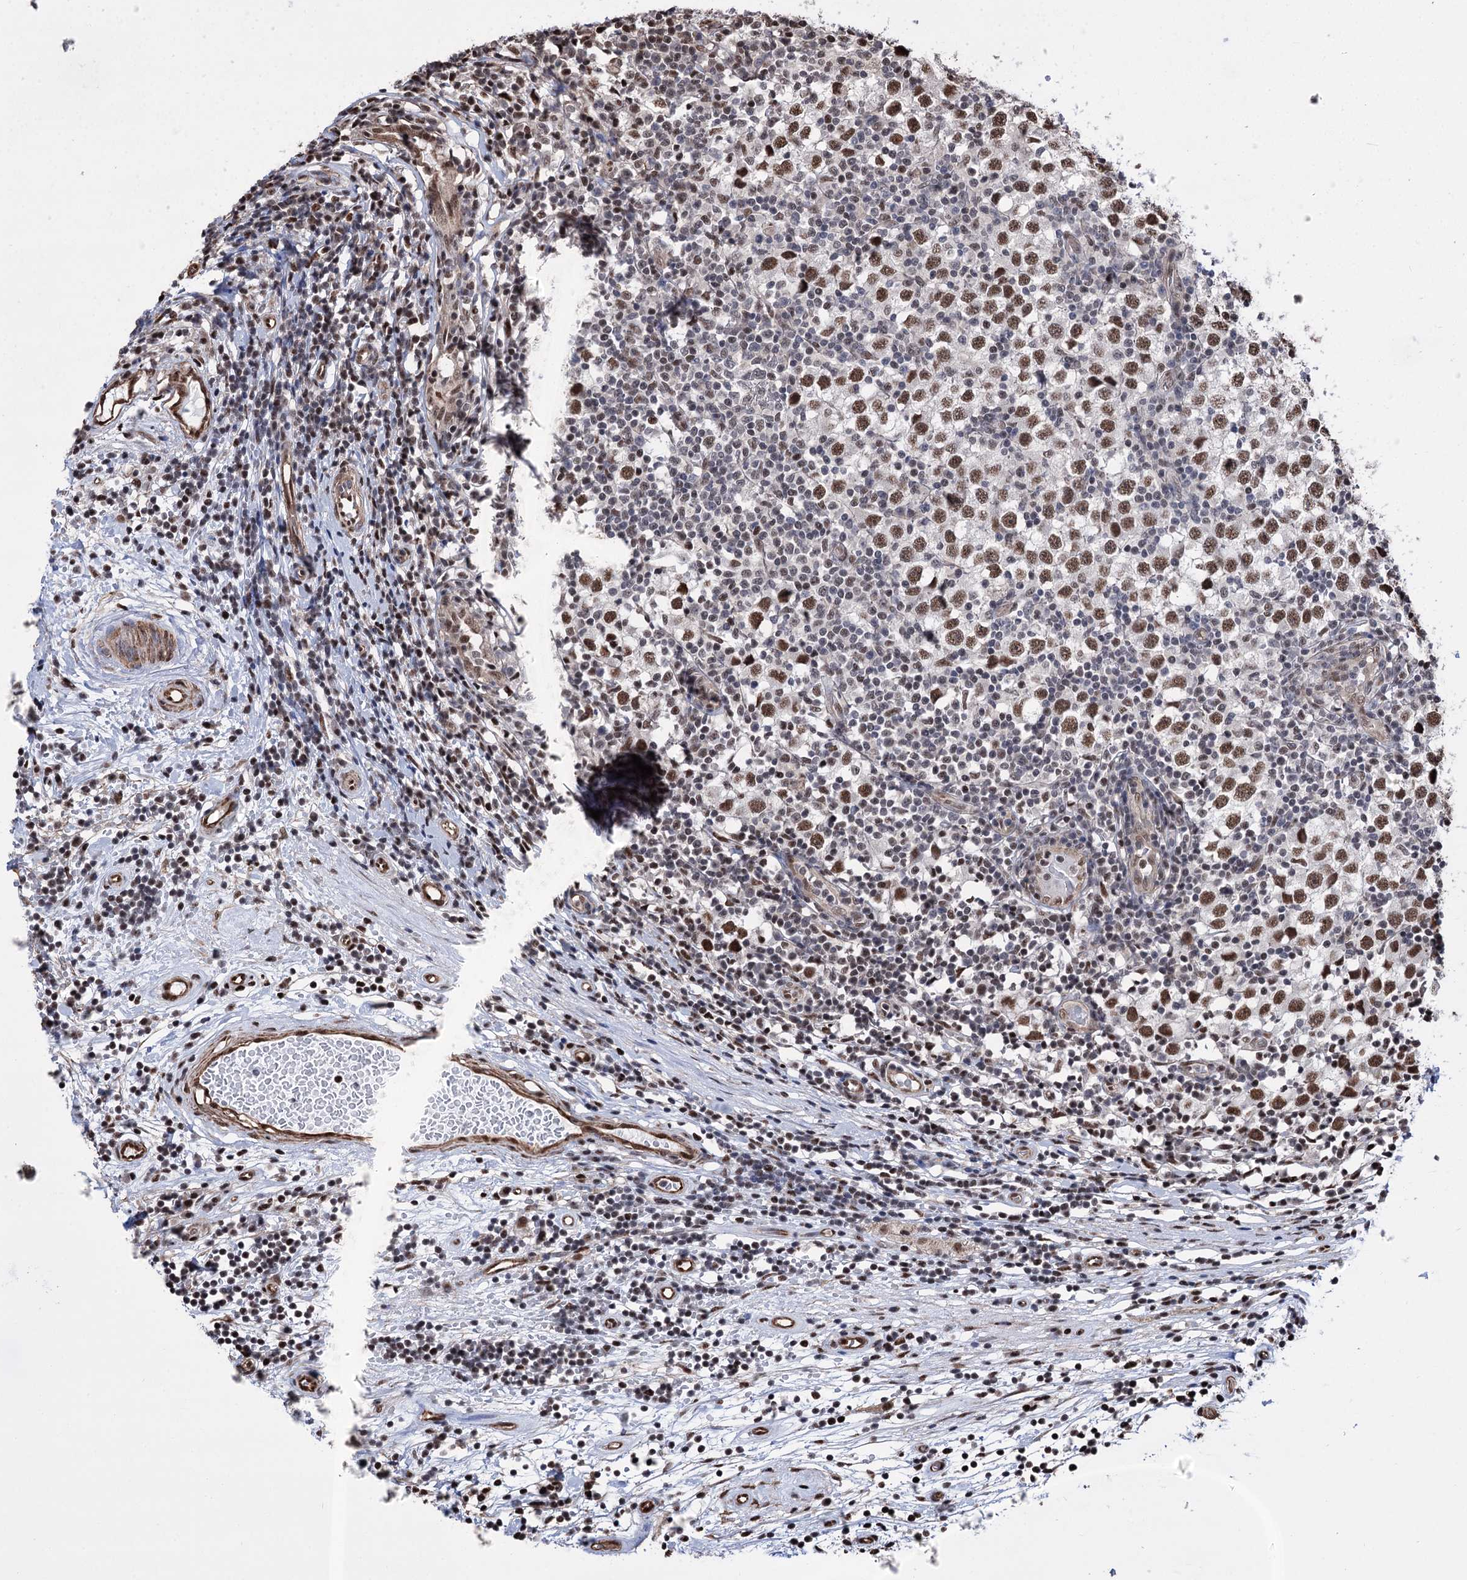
{"staining": {"intensity": "moderate", "quantity": ">75%", "location": "nuclear"}, "tissue": "testis cancer", "cell_type": "Tumor cells", "image_type": "cancer", "snomed": [{"axis": "morphology", "description": "Seminoma, NOS"}, {"axis": "topography", "description": "Testis"}], "caption": "Brown immunohistochemical staining in seminoma (testis) displays moderate nuclear staining in approximately >75% of tumor cells. (Brightfield microscopy of DAB IHC at high magnification).", "gene": "CHMP7", "patient": {"sex": "male", "age": 65}}